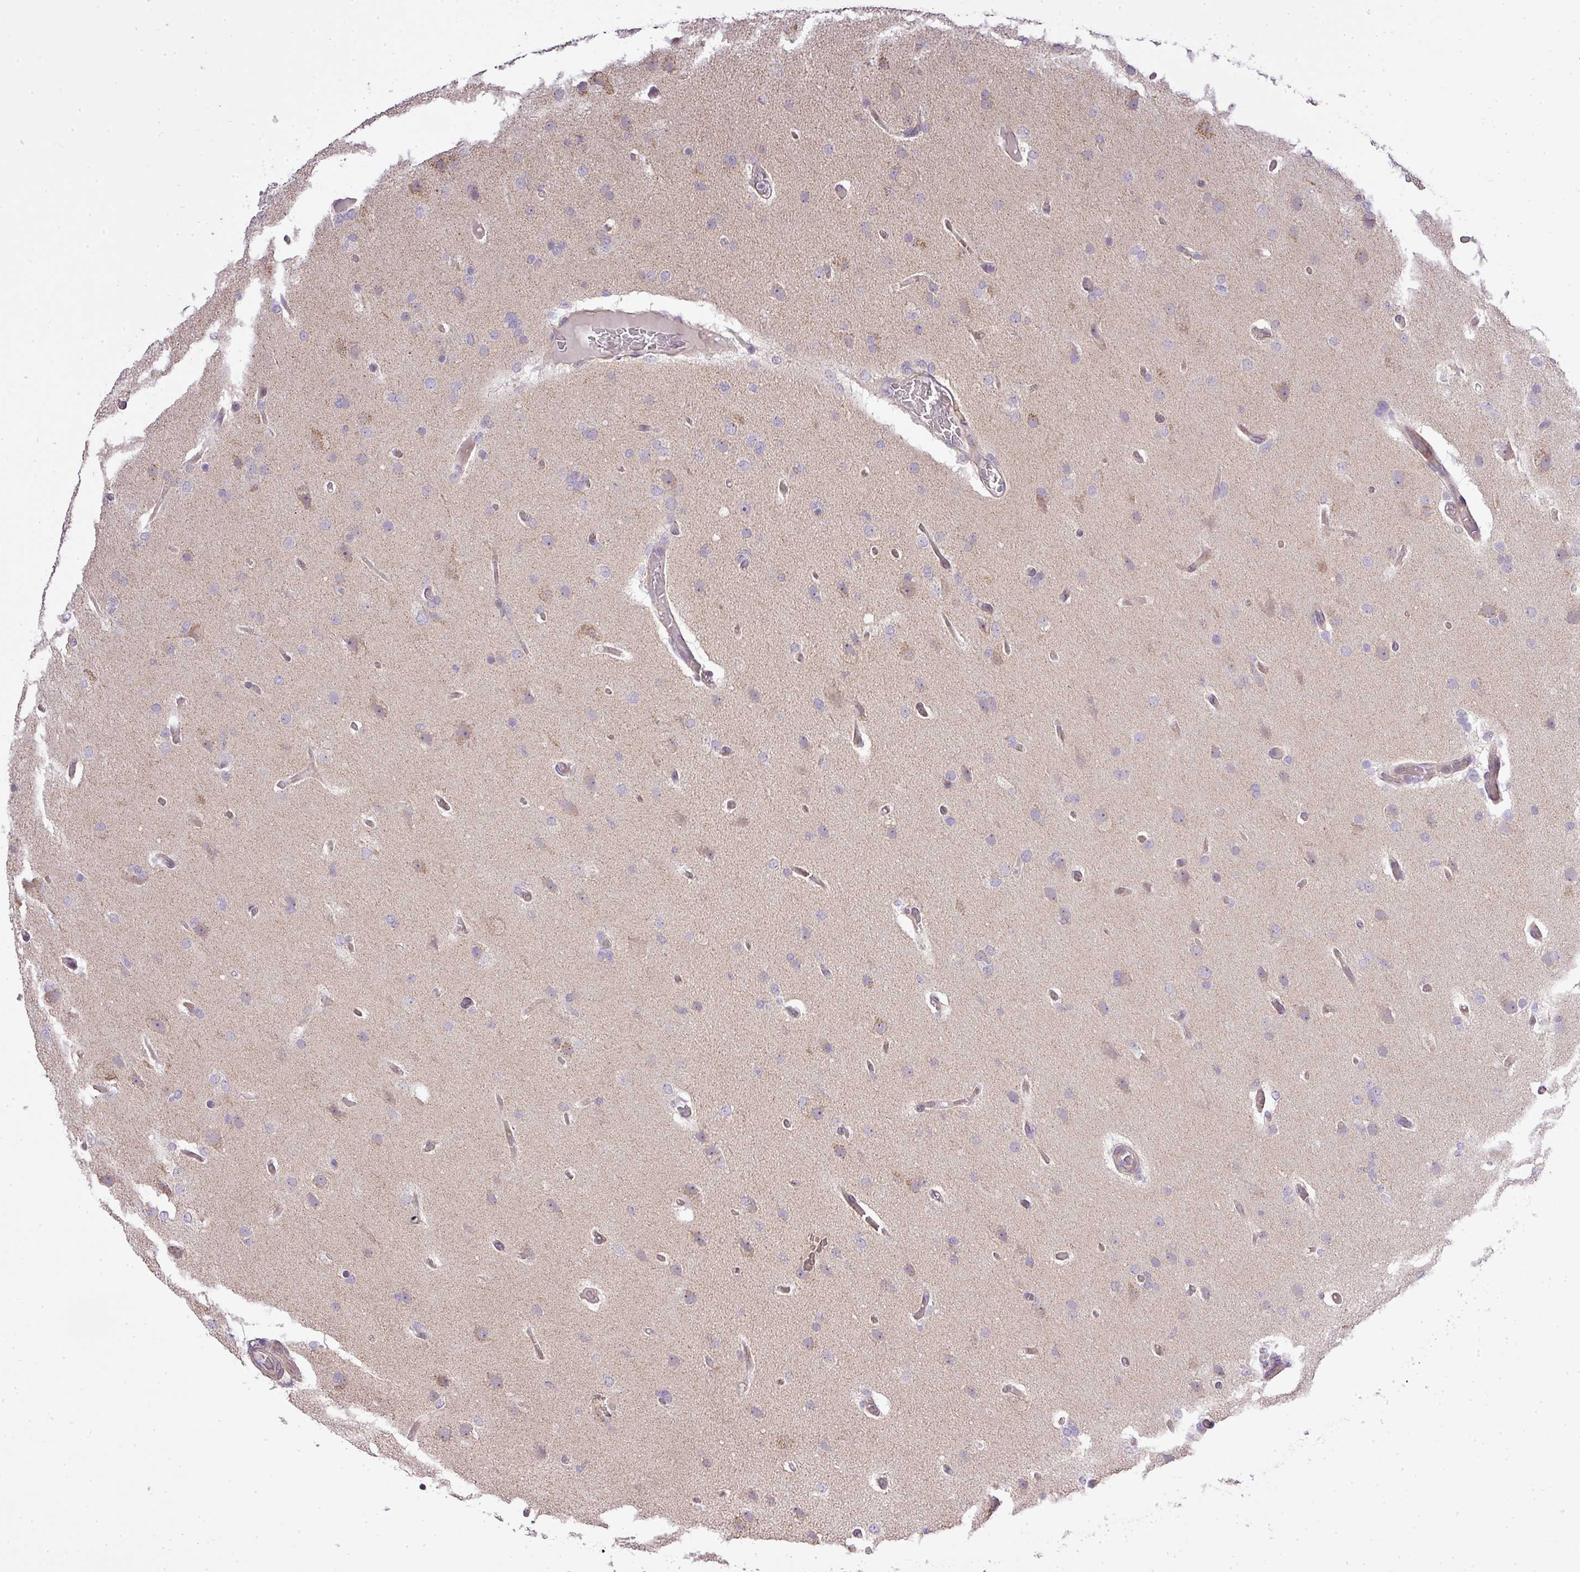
{"staining": {"intensity": "negative", "quantity": "none", "location": "none"}, "tissue": "glioma", "cell_type": "Tumor cells", "image_type": "cancer", "snomed": [{"axis": "morphology", "description": "Glioma, malignant, High grade"}, {"axis": "topography", "description": "Brain"}], "caption": "A high-resolution histopathology image shows immunohistochemistry (IHC) staining of glioma, which reveals no significant expression in tumor cells. (DAB (3,3'-diaminobenzidine) IHC, high magnification).", "gene": "ZDHHC1", "patient": {"sex": "female", "age": 74}}